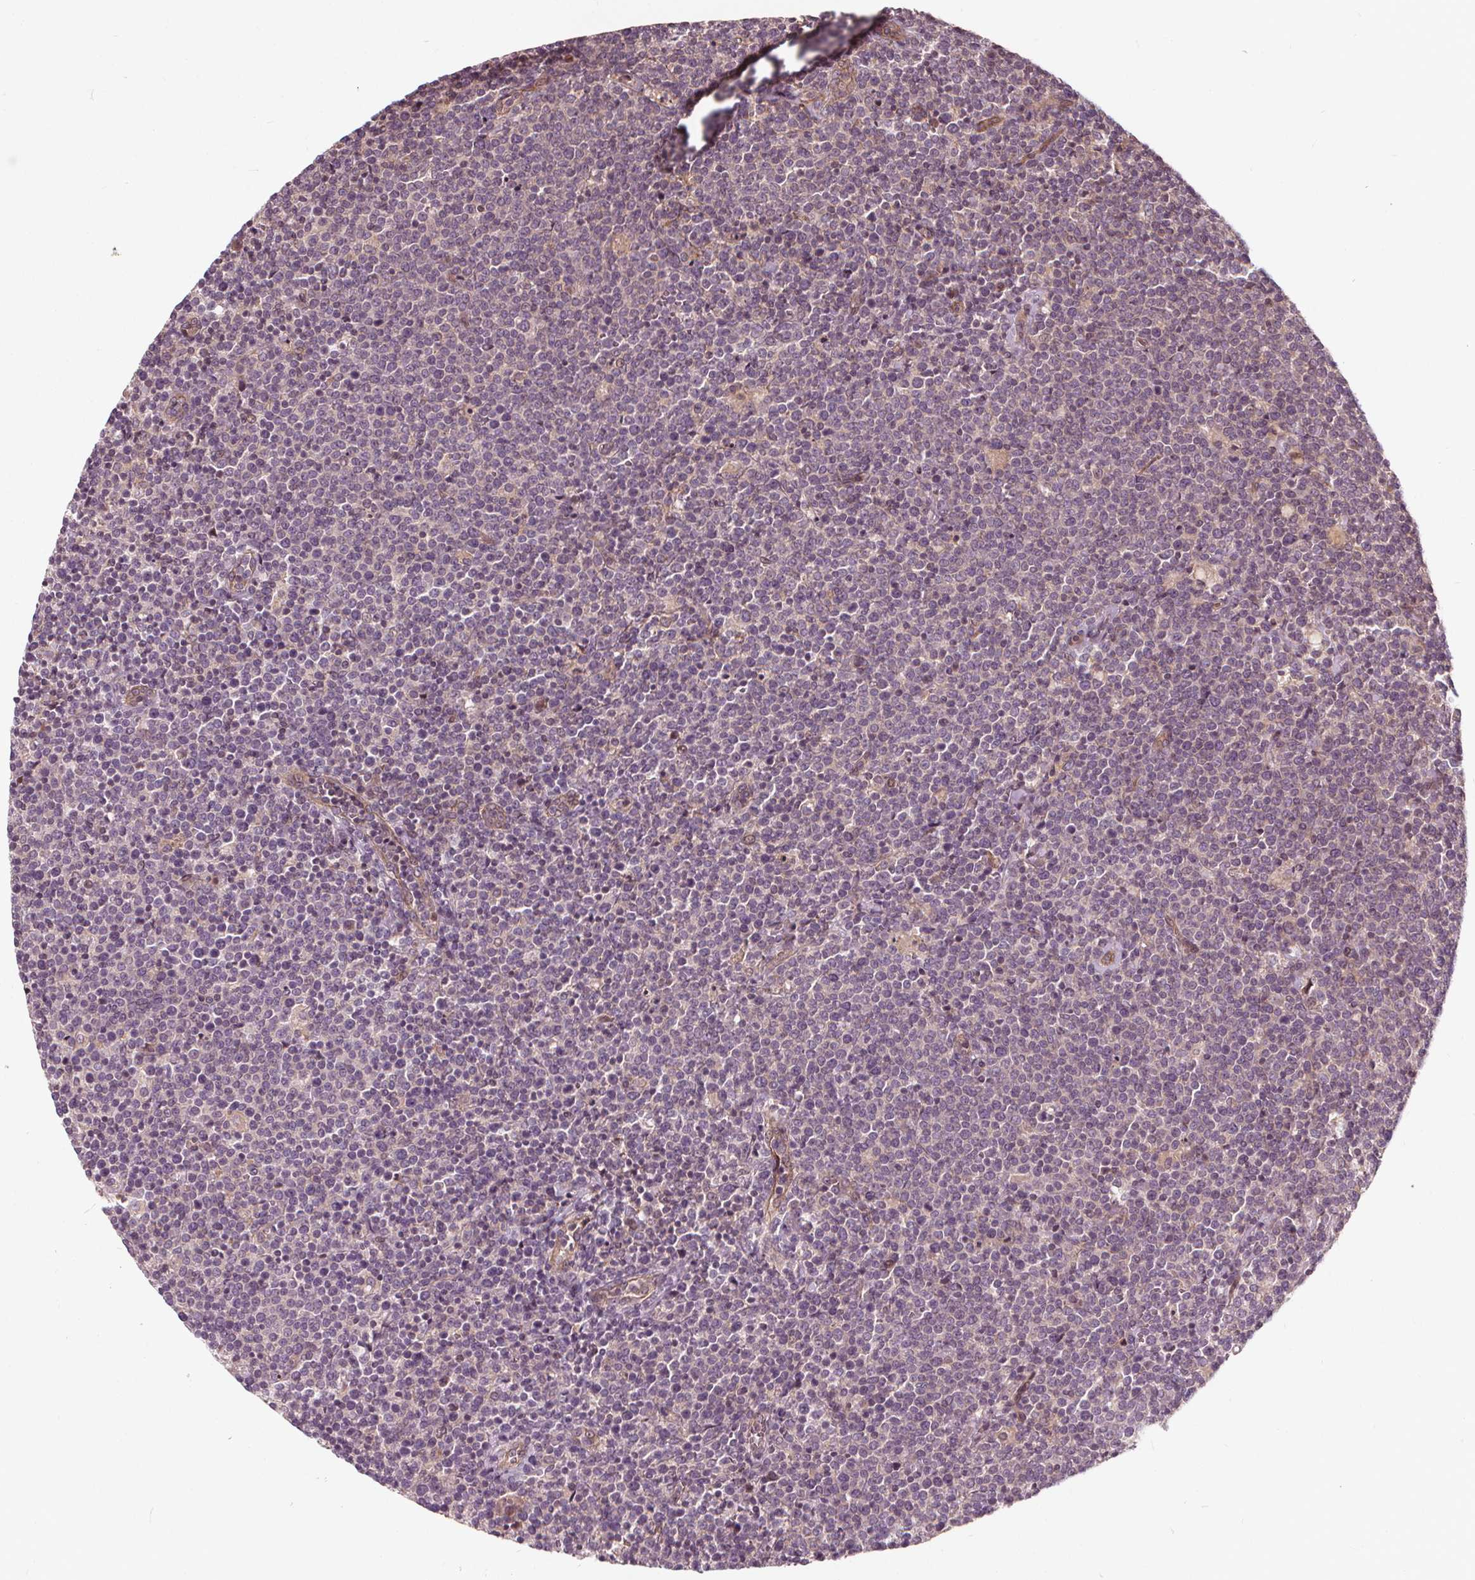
{"staining": {"intensity": "negative", "quantity": "none", "location": "none"}, "tissue": "lymphoma", "cell_type": "Tumor cells", "image_type": "cancer", "snomed": [{"axis": "morphology", "description": "Malignant lymphoma, non-Hodgkin's type, High grade"}, {"axis": "topography", "description": "Lymph node"}], "caption": "This is an immunohistochemistry image of lymphoma. There is no staining in tumor cells.", "gene": "INPP5E", "patient": {"sex": "male", "age": 61}}